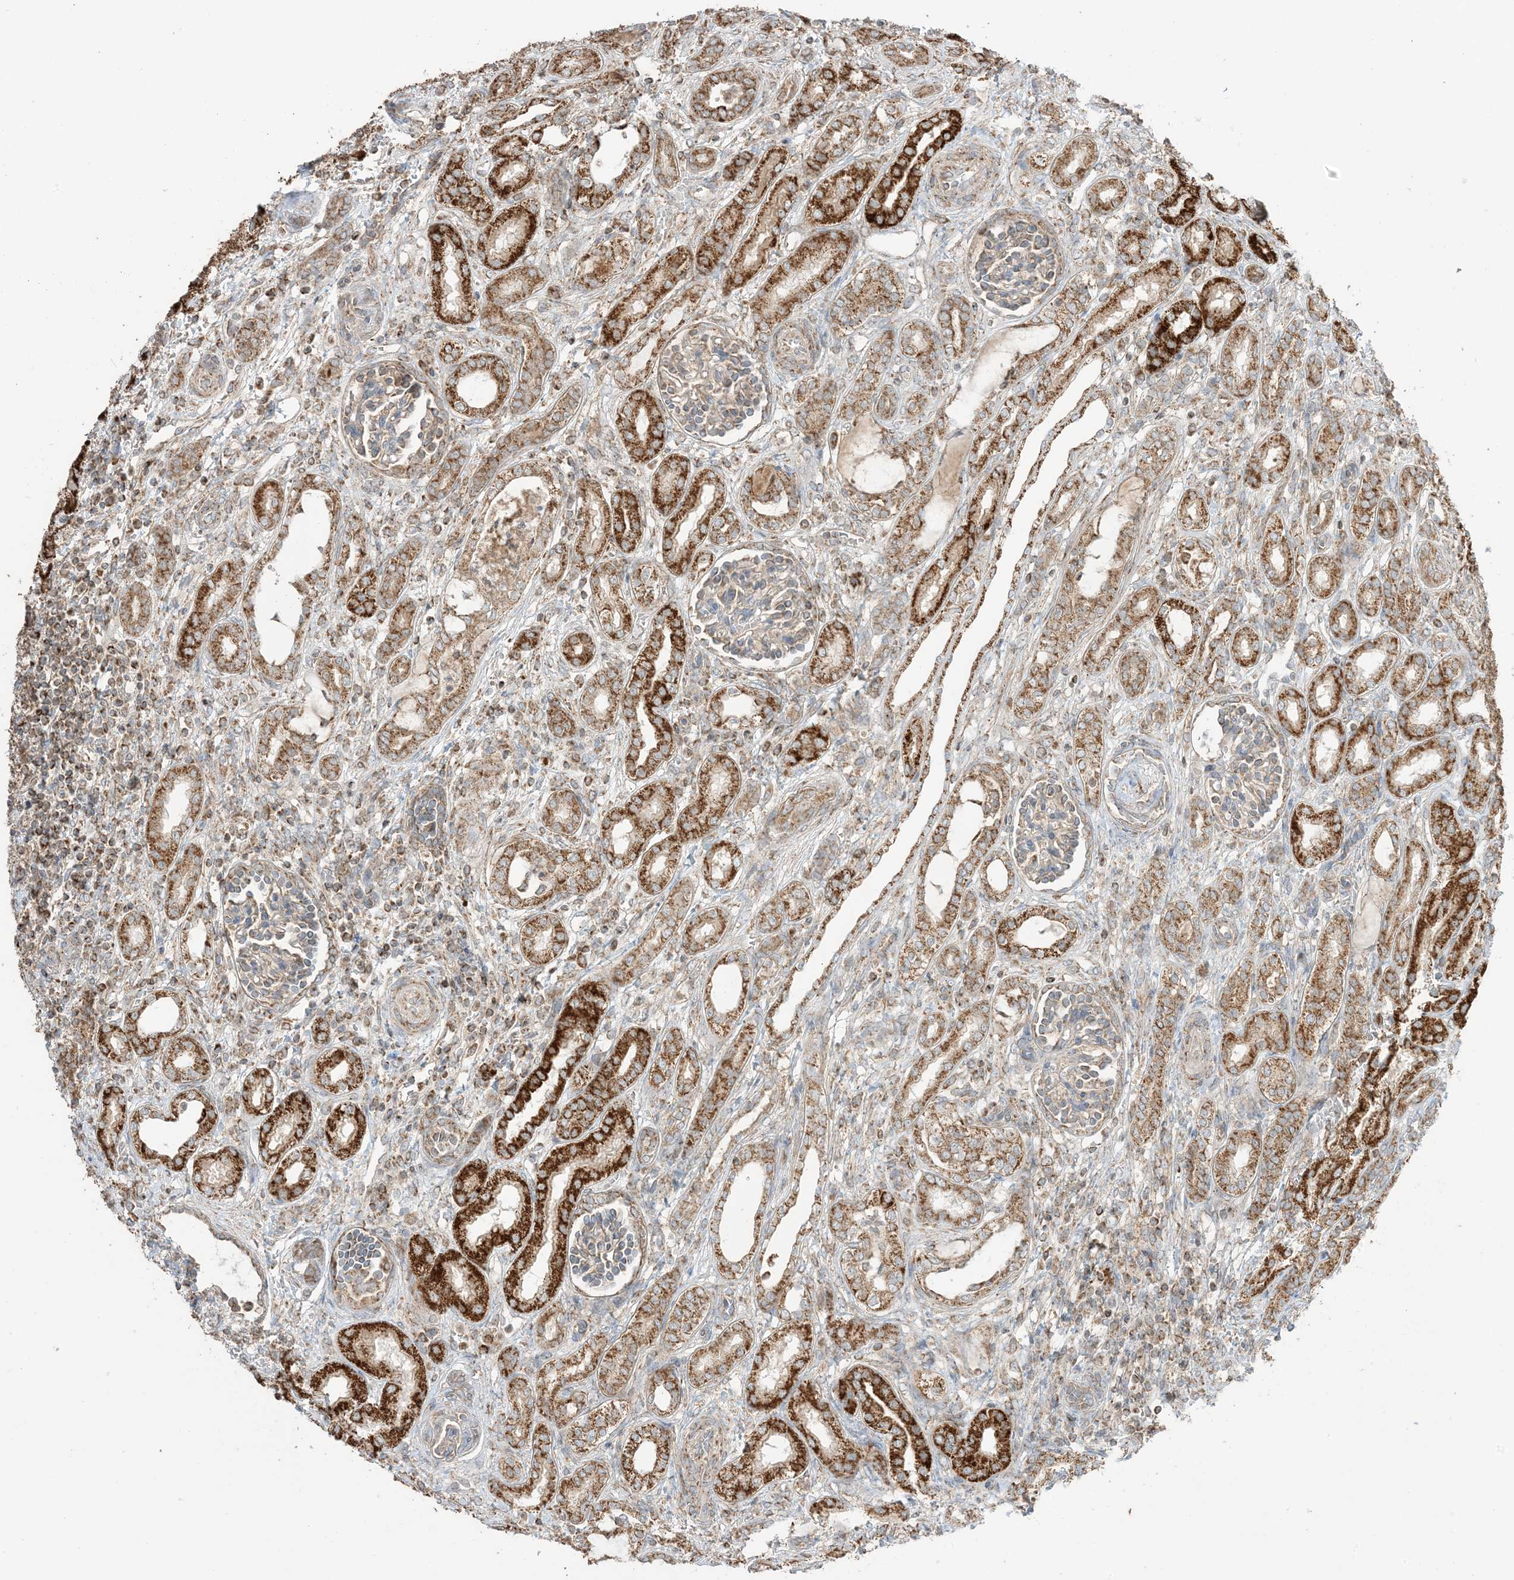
{"staining": {"intensity": "moderate", "quantity": "25%-75%", "location": "cytoplasmic/membranous"}, "tissue": "kidney", "cell_type": "Cells in glomeruli", "image_type": "normal", "snomed": [{"axis": "morphology", "description": "Normal tissue, NOS"}, {"axis": "morphology", "description": "Neoplasm, malignant, NOS"}, {"axis": "topography", "description": "Kidney"}], "caption": "High-magnification brightfield microscopy of unremarkable kidney stained with DAB (brown) and counterstained with hematoxylin (blue). cells in glomeruli exhibit moderate cytoplasmic/membranous staining is present in approximately25%-75% of cells. (DAB IHC with brightfield microscopy, high magnification).", "gene": "N4BP3", "patient": {"sex": "female", "age": 1}}